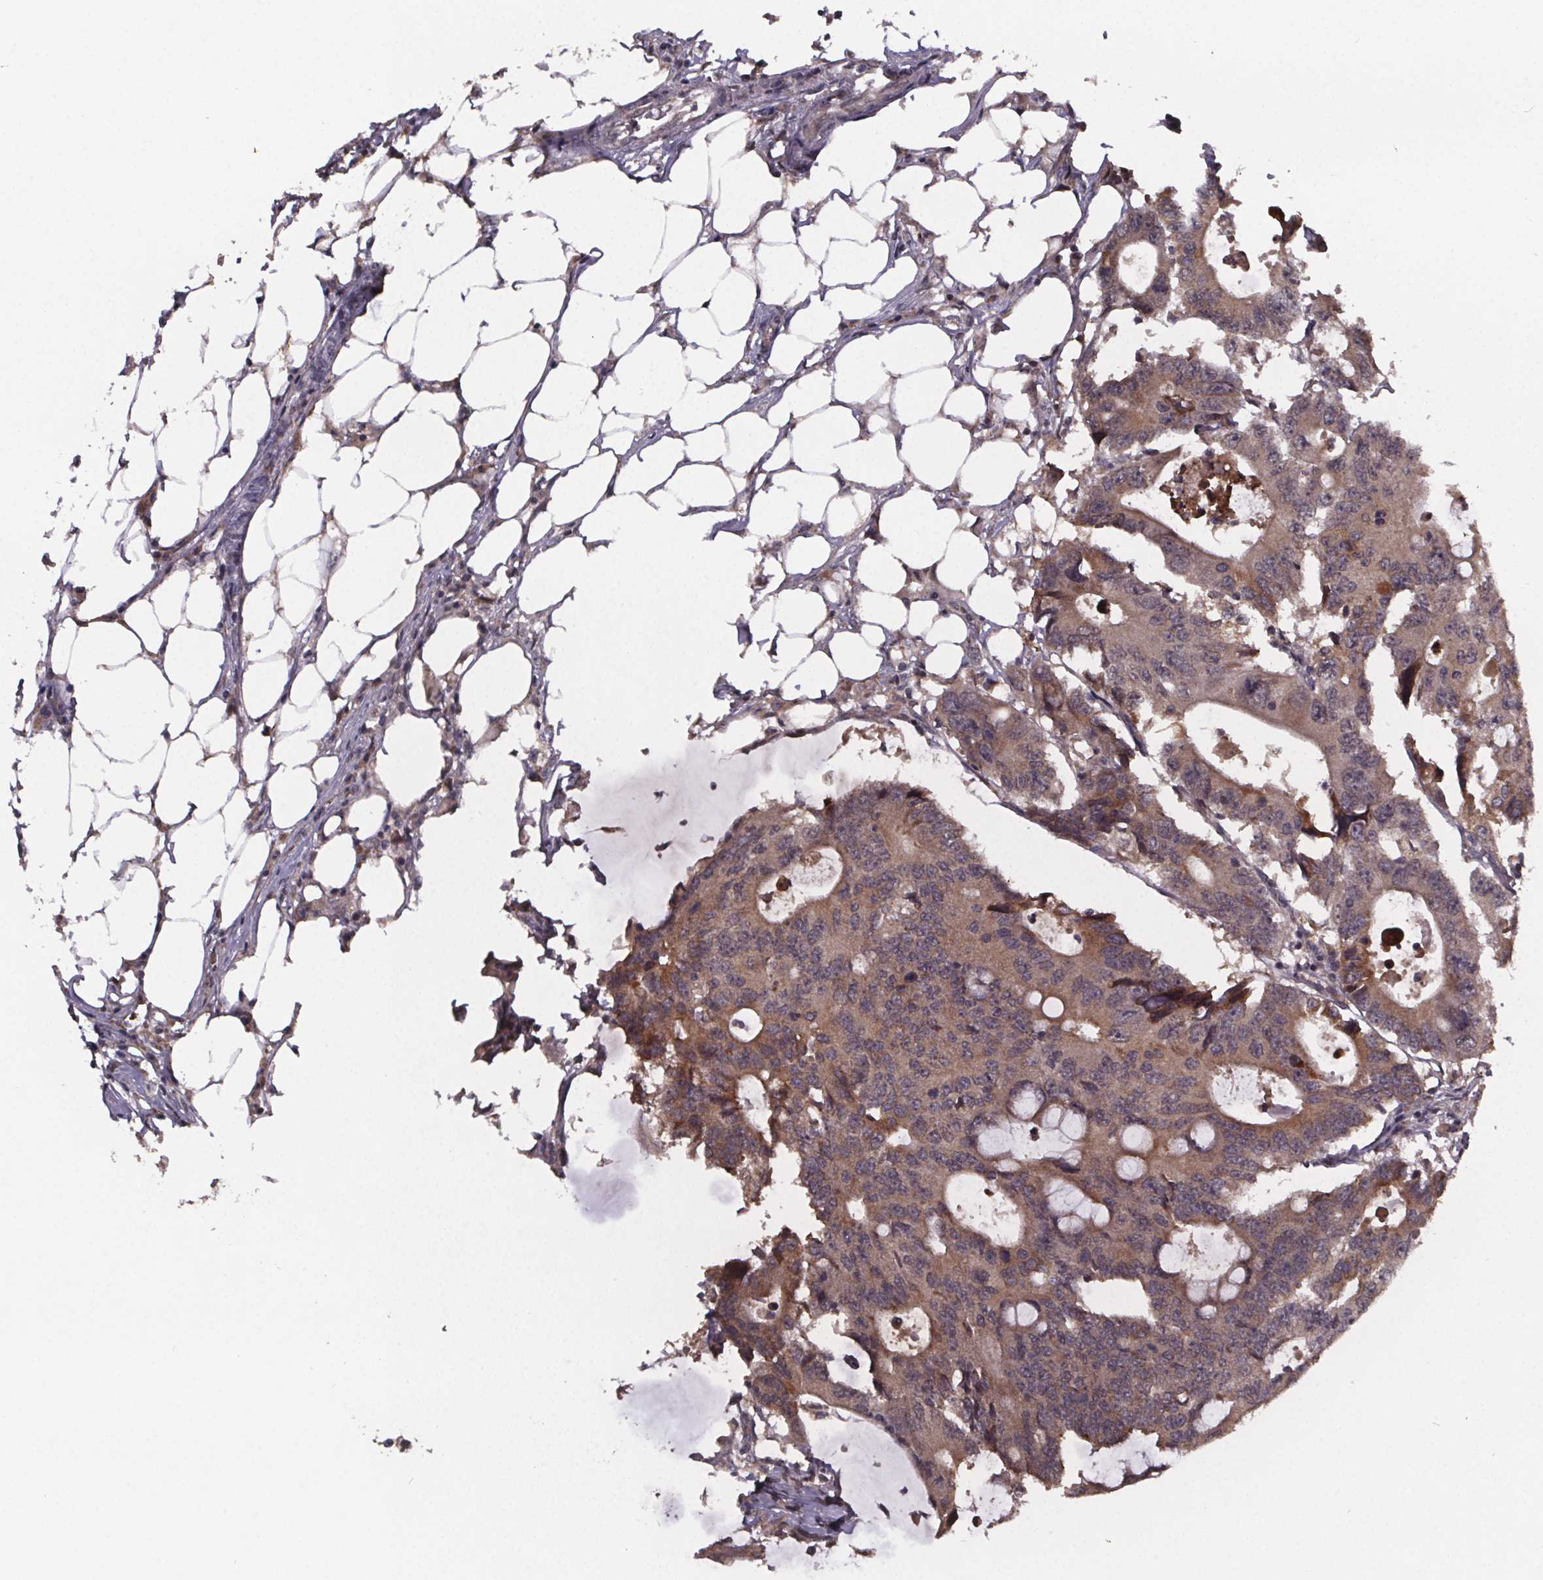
{"staining": {"intensity": "moderate", "quantity": ">75%", "location": "cytoplasmic/membranous"}, "tissue": "colorectal cancer", "cell_type": "Tumor cells", "image_type": "cancer", "snomed": [{"axis": "morphology", "description": "Adenocarcinoma, NOS"}, {"axis": "topography", "description": "Colon"}], "caption": "Immunohistochemical staining of colorectal cancer exhibits medium levels of moderate cytoplasmic/membranous positivity in approximately >75% of tumor cells.", "gene": "SAT1", "patient": {"sex": "male", "age": 71}}